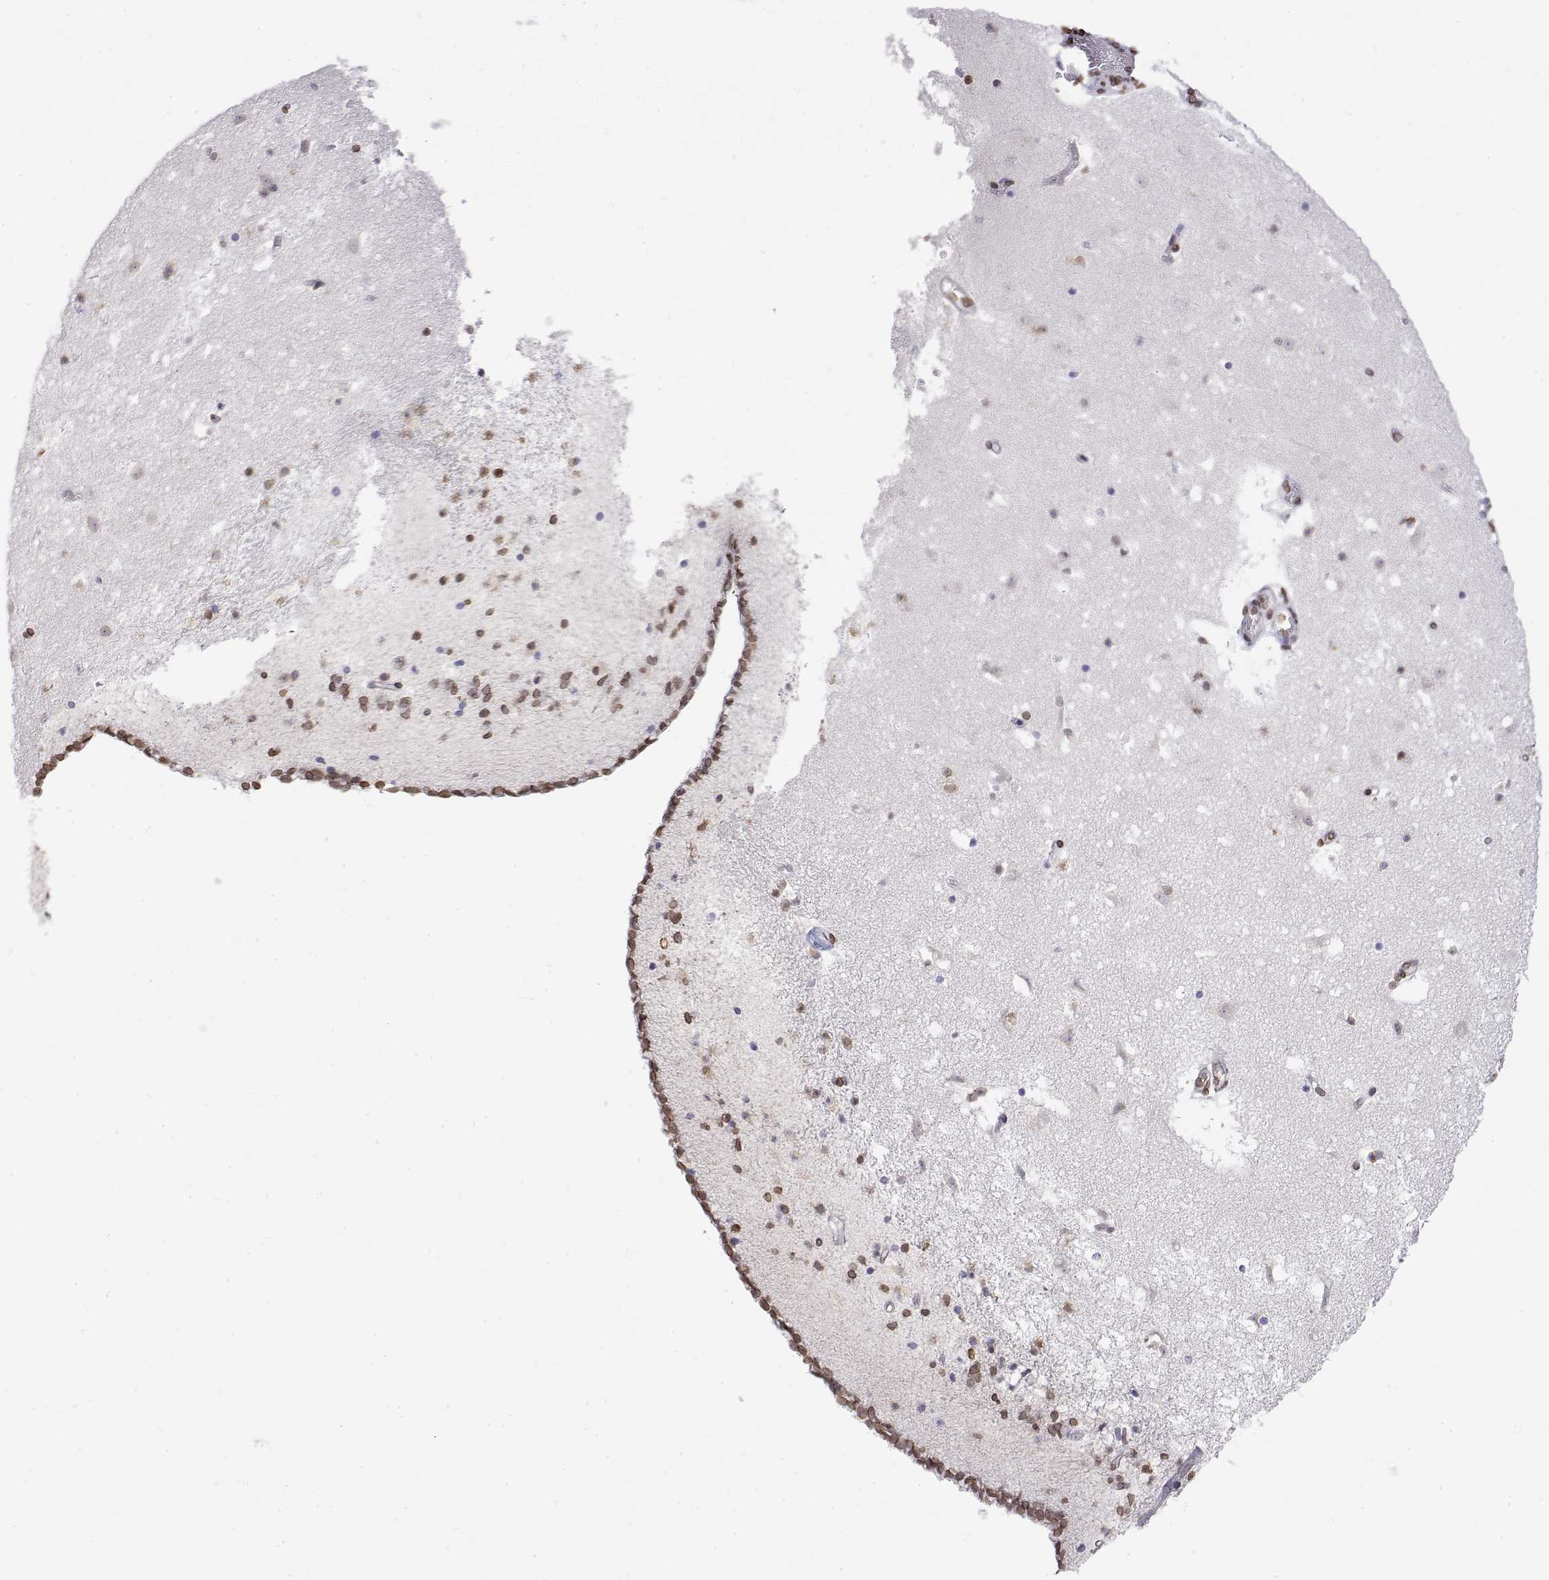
{"staining": {"intensity": "moderate", "quantity": "25%-75%", "location": "nuclear"}, "tissue": "caudate", "cell_type": "Glial cells", "image_type": "normal", "snomed": [{"axis": "morphology", "description": "Normal tissue, NOS"}, {"axis": "topography", "description": "Lateral ventricle wall"}], "caption": "Protein positivity by immunohistochemistry (IHC) displays moderate nuclear positivity in approximately 25%-75% of glial cells in benign caudate.", "gene": "ZNF532", "patient": {"sex": "female", "age": 42}}